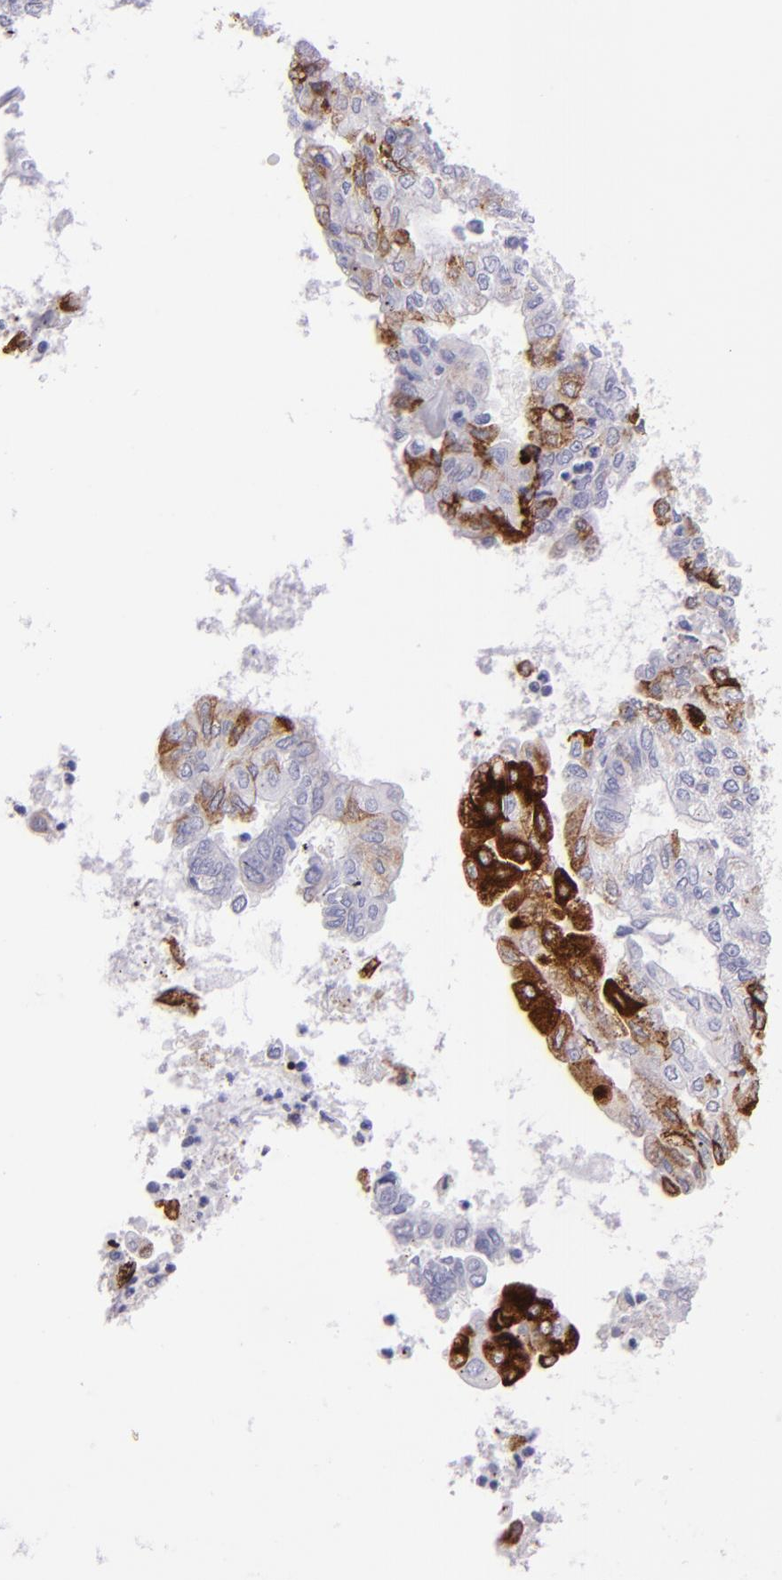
{"staining": {"intensity": "strong", "quantity": "<25%", "location": "cytoplasmic/membranous"}, "tissue": "endometrial cancer", "cell_type": "Tumor cells", "image_type": "cancer", "snomed": [{"axis": "morphology", "description": "Adenocarcinoma, NOS"}, {"axis": "topography", "description": "Endometrium"}], "caption": "Protein analysis of endometrial cancer tissue shows strong cytoplasmic/membranous staining in approximately <25% of tumor cells.", "gene": "MUC5AC", "patient": {"sex": "female", "age": 59}}